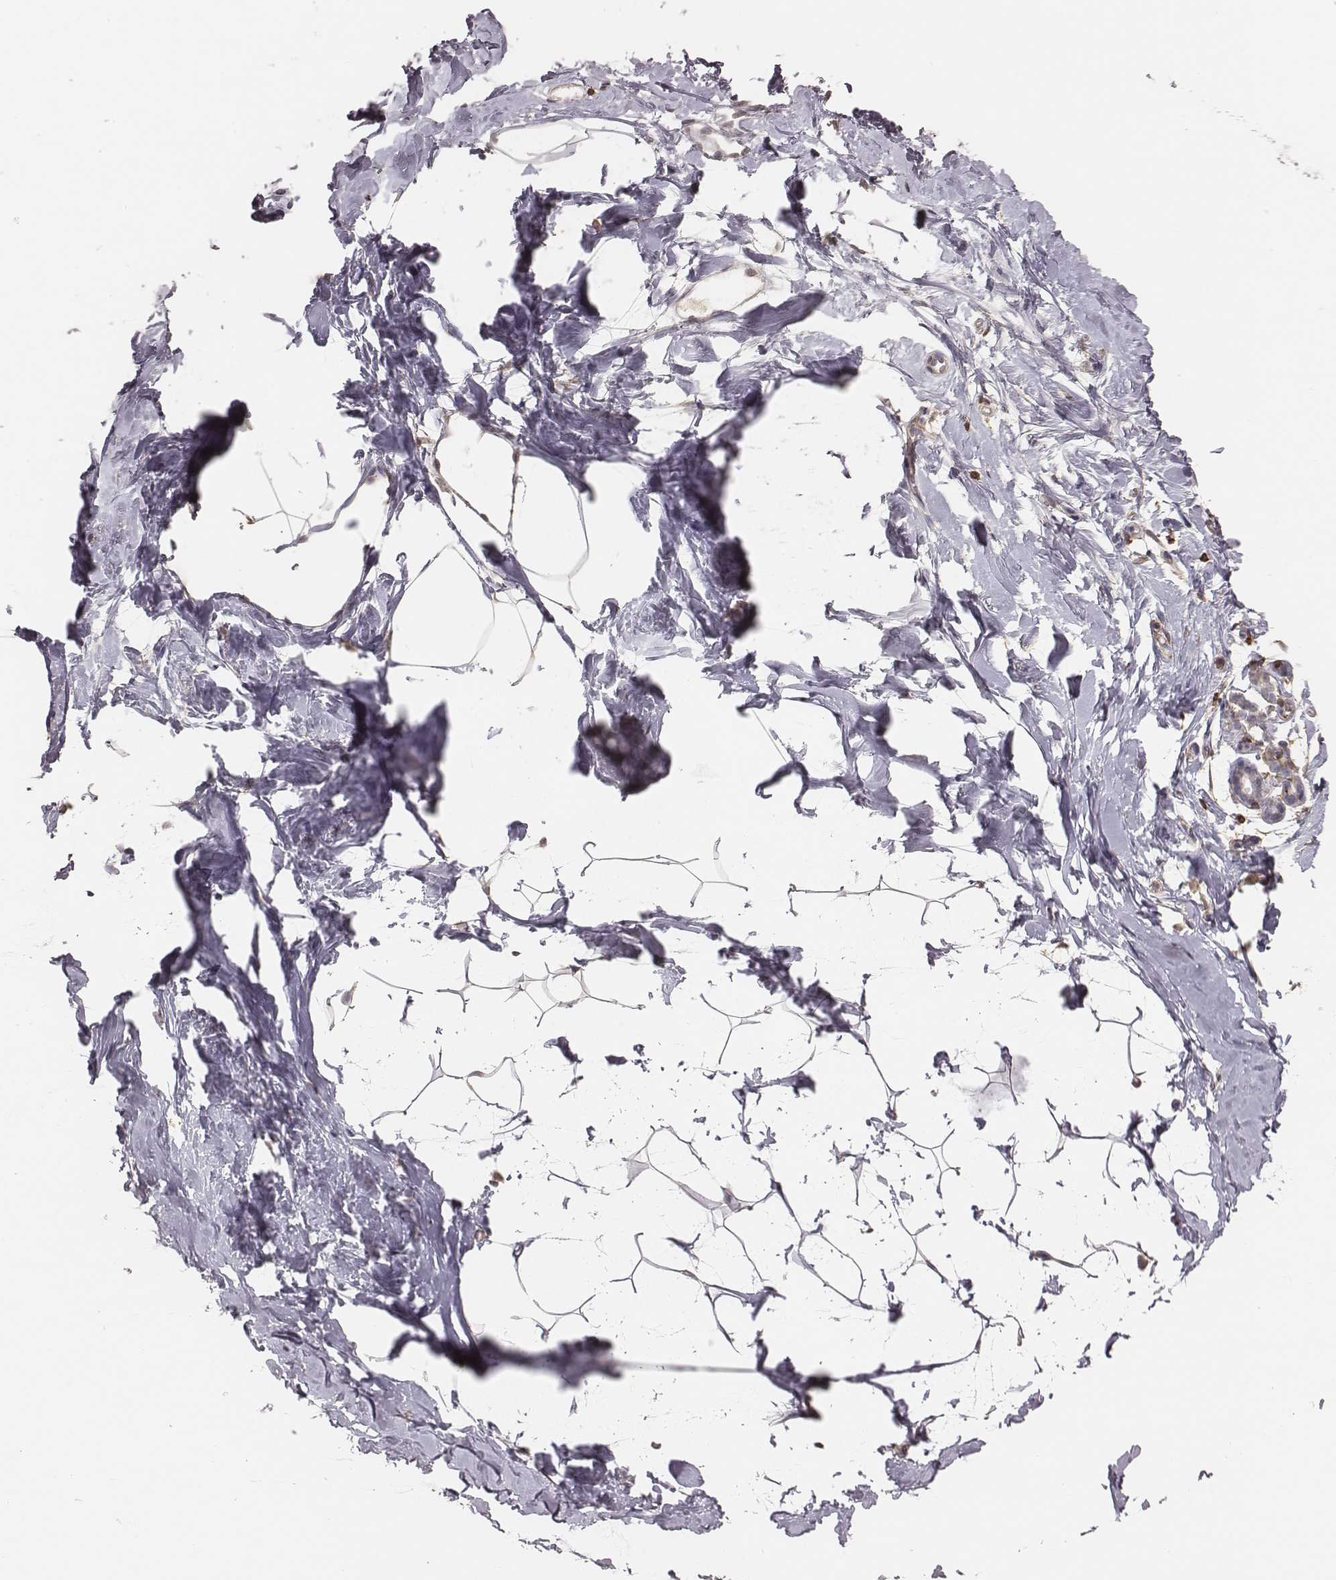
{"staining": {"intensity": "negative", "quantity": "none", "location": "none"}, "tissue": "breast", "cell_type": "Adipocytes", "image_type": "normal", "snomed": [{"axis": "morphology", "description": "Normal tissue, NOS"}, {"axis": "topography", "description": "Breast"}], "caption": "Micrograph shows no protein expression in adipocytes of normal breast.", "gene": "PILRA", "patient": {"sex": "female", "age": 32}}